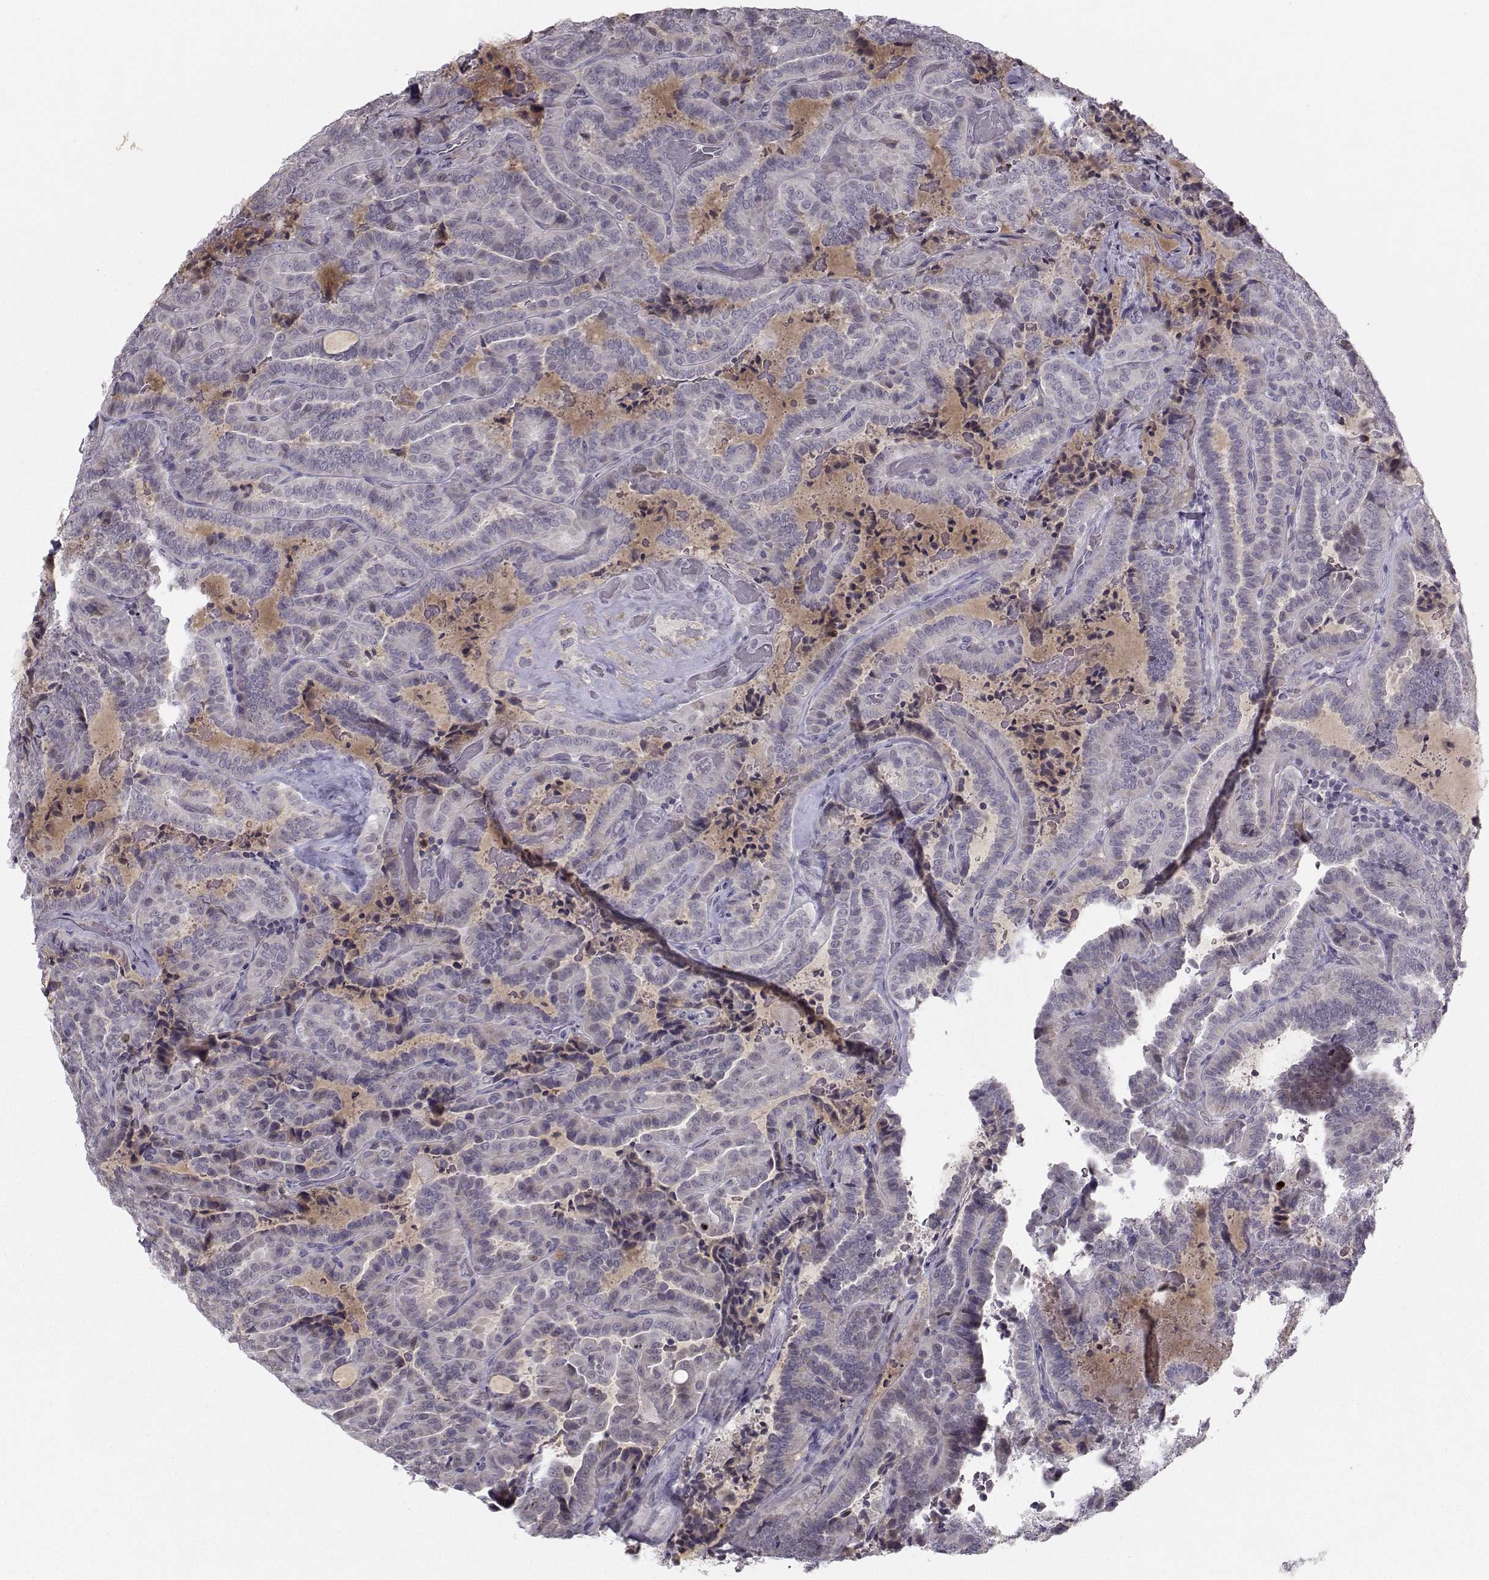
{"staining": {"intensity": "negative", "quantity": "none", "location": "none"}, "tissue": "thyroid cancer", "cell_type": "Tumor cells", "image_type": "cancer", "snomed": [{"axis": "morphology", "description": "Papillary adenocarcinoma, NOS"}, {"axis": "topography", "description": "Thyroid gland"}], "caption": "This is an immunohistochemistry (IHC) micrograph of human papillary adenocarcinoma (thyroid). There is no expression in tumor cells.", "gene": "LRP8", "patient": {"sex": "female", "age": 39}}